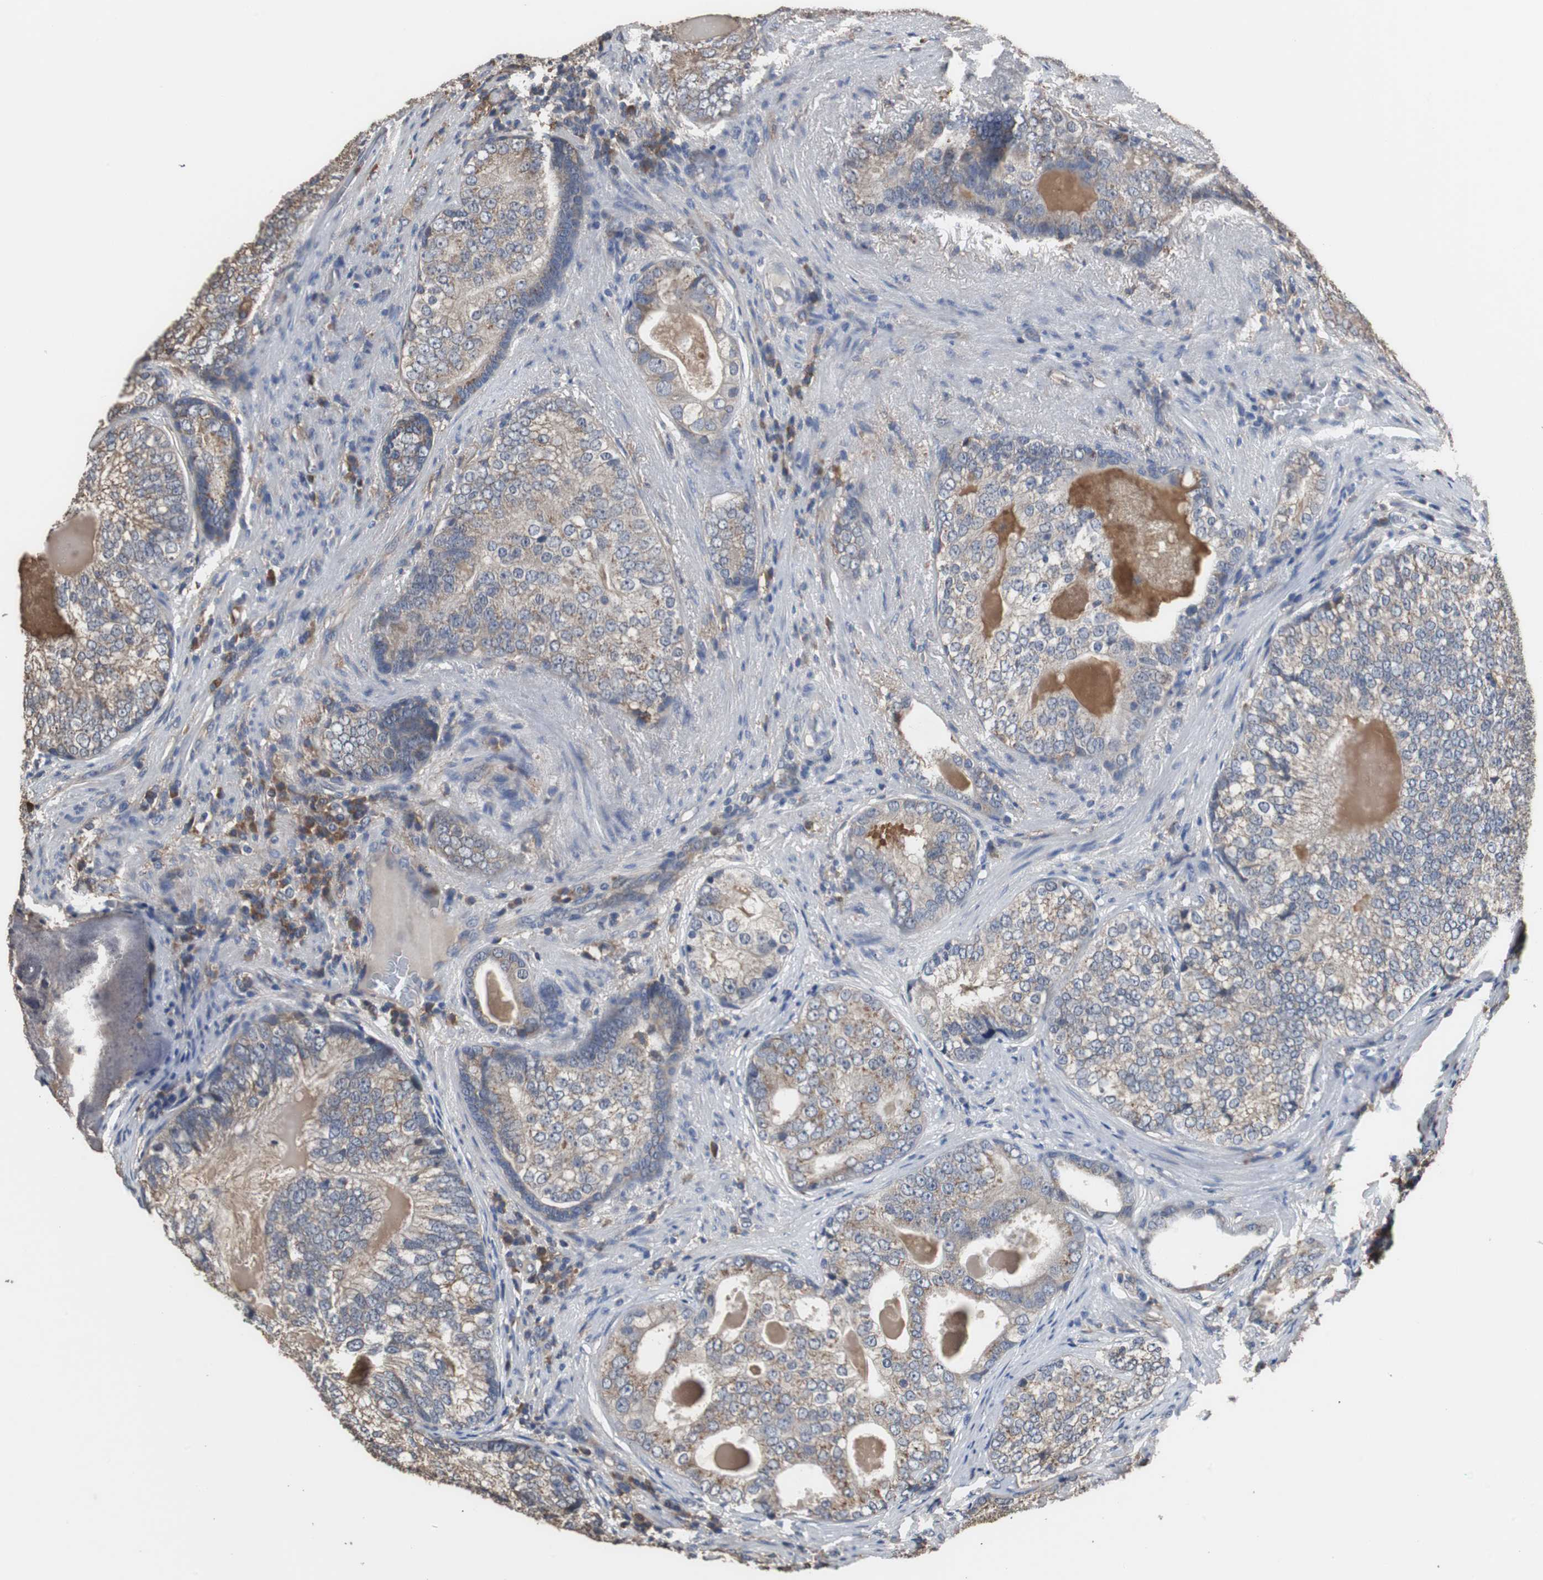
{"staining": {"intensity": "weak", "quantity": "25%-75%", "location": "cytoplasmic/membranous"}, "tissue": "prostate cancer", "cell_type": "Tumor cells", "image_type": "cancer", "snomed": [{"axis": "morphology", "description": "Adenocarcinoma, High grade"}, {"axis": "topography", "description": "Prostate"}], "caption": "Prostate cancer (high-grade adenocarcinoma) was stained to show a protein in brown. There is low levels of weak cytoplasmic/membranous expression in about 25%-75% of tumor cells. (Stains: DAB in brown, nuclei in blue, Microscopy: brightfield microscopy at high magnification).", "gene": "SCIMP", "patient": {"sex": "male", "age": 66}}